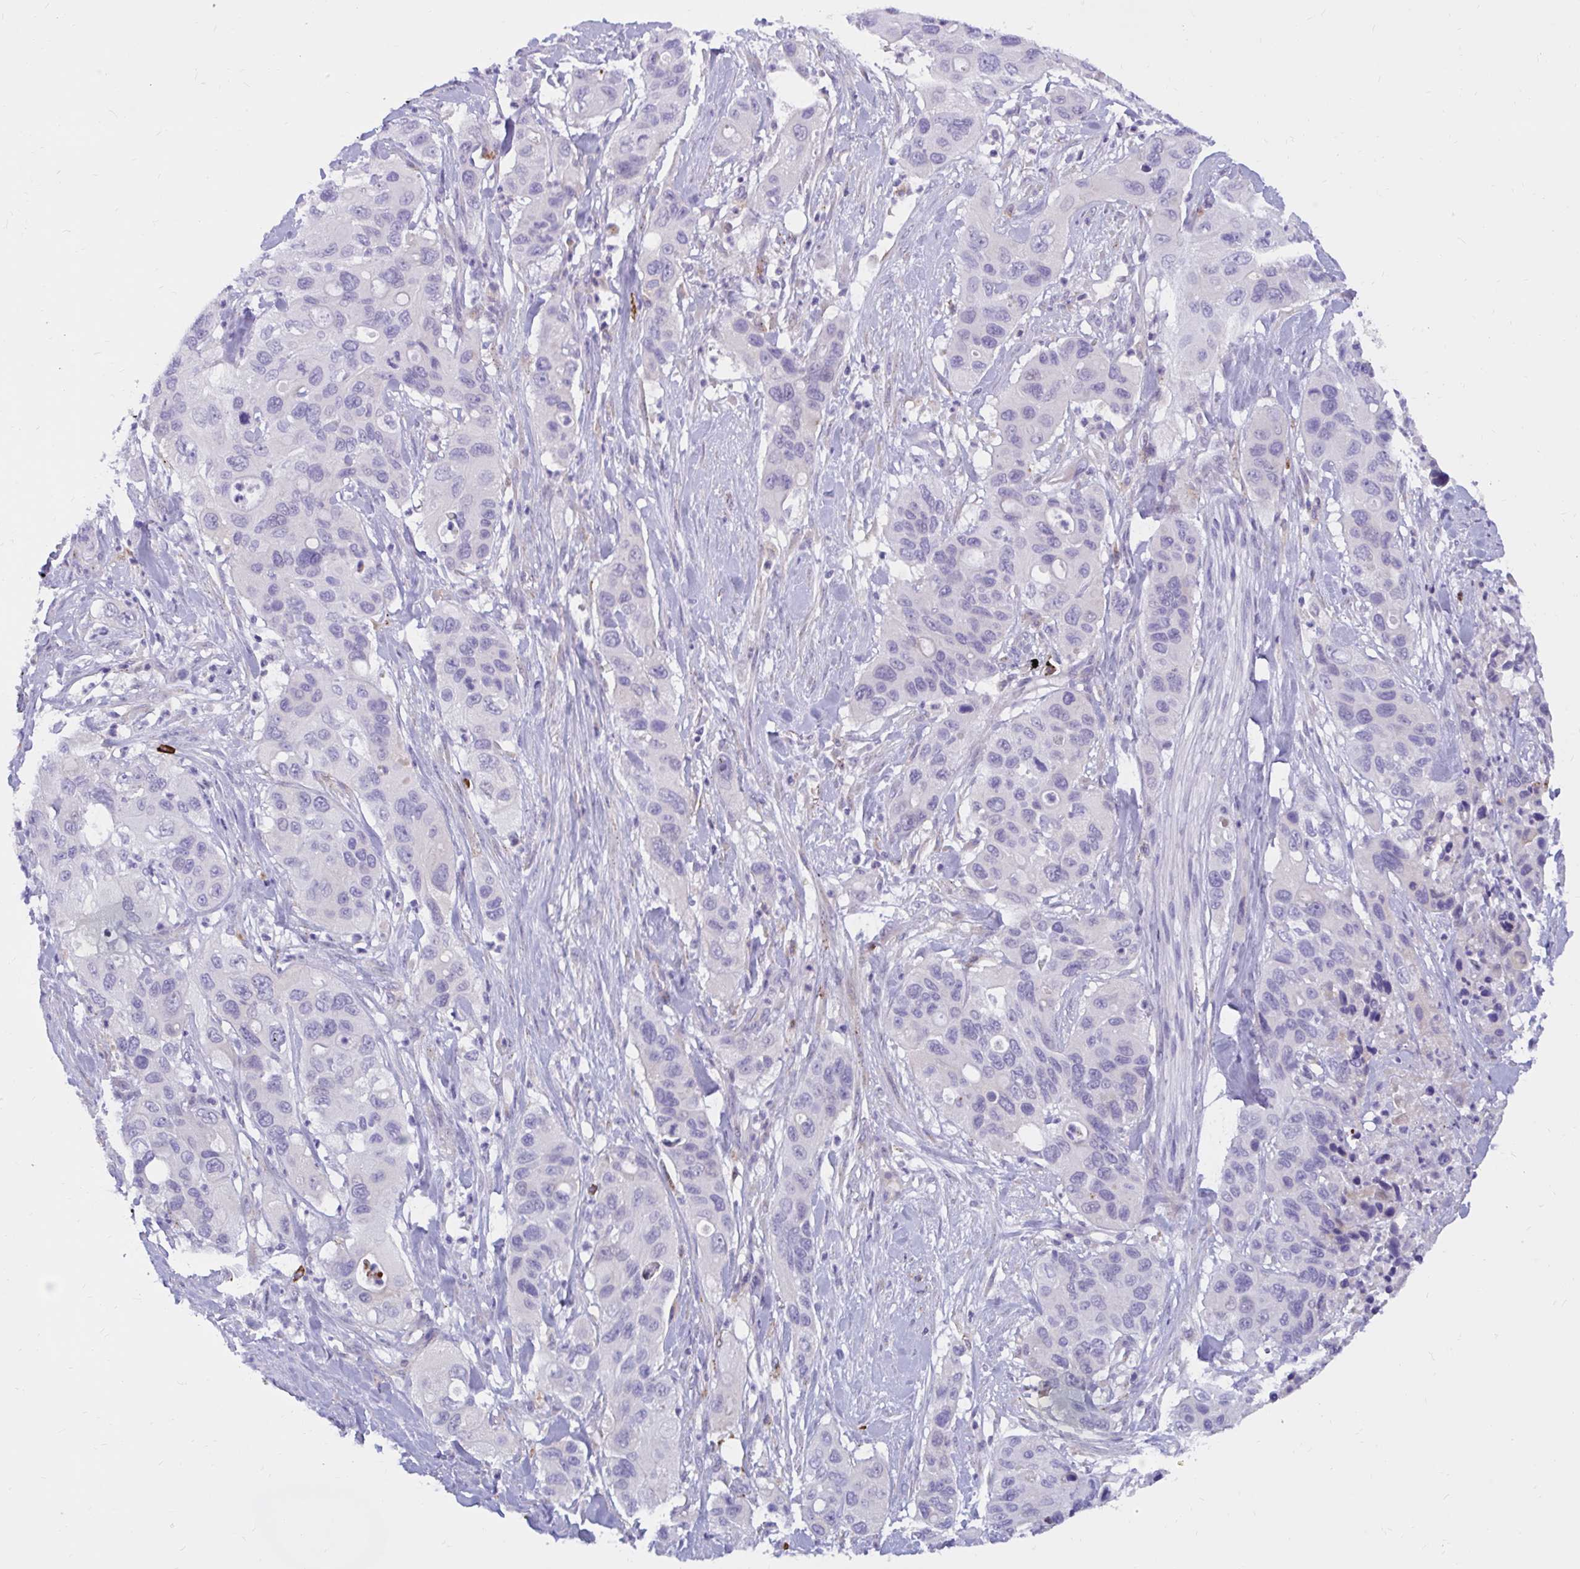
{"staining": {"intensity": "negative", "quantity": "none", "location": "none"}, "tissue": "pancreatic cancer", "cell_type": "Tumor cells", "image_type": "cancer", "snomed": [{"axis": "morphology", "description": "Adenocarcinoma, NOS"}, {"axis": "topography", "description": "Pancreas"}], "caption": "DAB immunohistochemical staining of human pancreatic adenocarcinoma displays no significant positivity in tumor cells.", "gene": "FAM219B", "patient": {"sex": "female", "age": 71}}